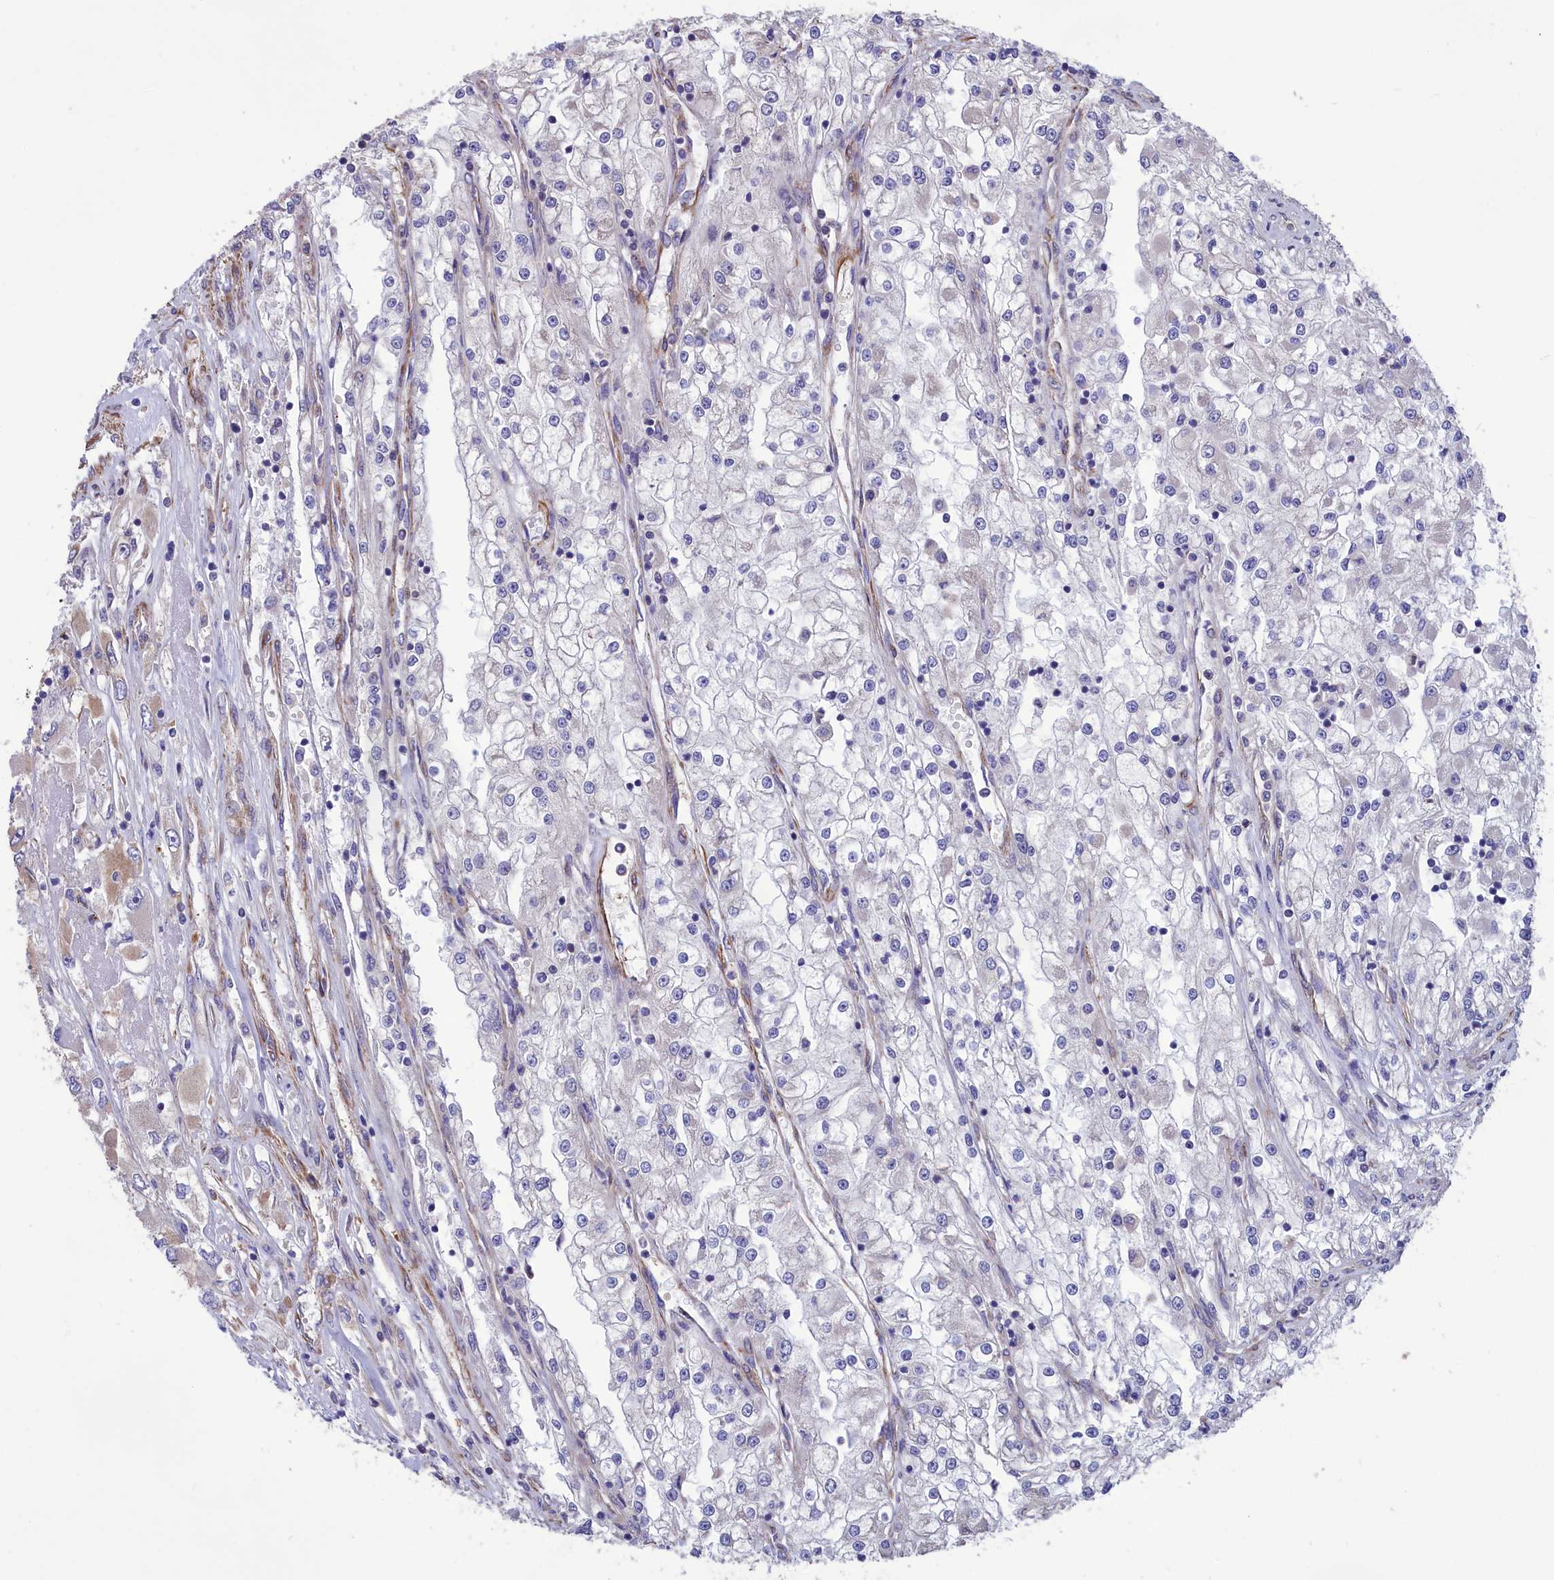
{"staining": {"intensity": "weak", "quantity": "<25%", "location": "cytoplasmic/membranous"}, "tissue": "renal cancer", "cell_type": "Tumor cells", "image_type": "cancer", "snomed": [{"axis": "morphology", "description": "Adenocarcinoma, NOS"}, {"axis": "topography", "description": "Kidney"}], "caption": "This micrograph is of renal cancer stained with immunohistochemistry (IHC) to label a protein in brown with the nuclei are counter-stained blue. There is no staining in tumor cells.", "gene": "AMDHD2", "patient": {"sex": "female", "age": 52}}